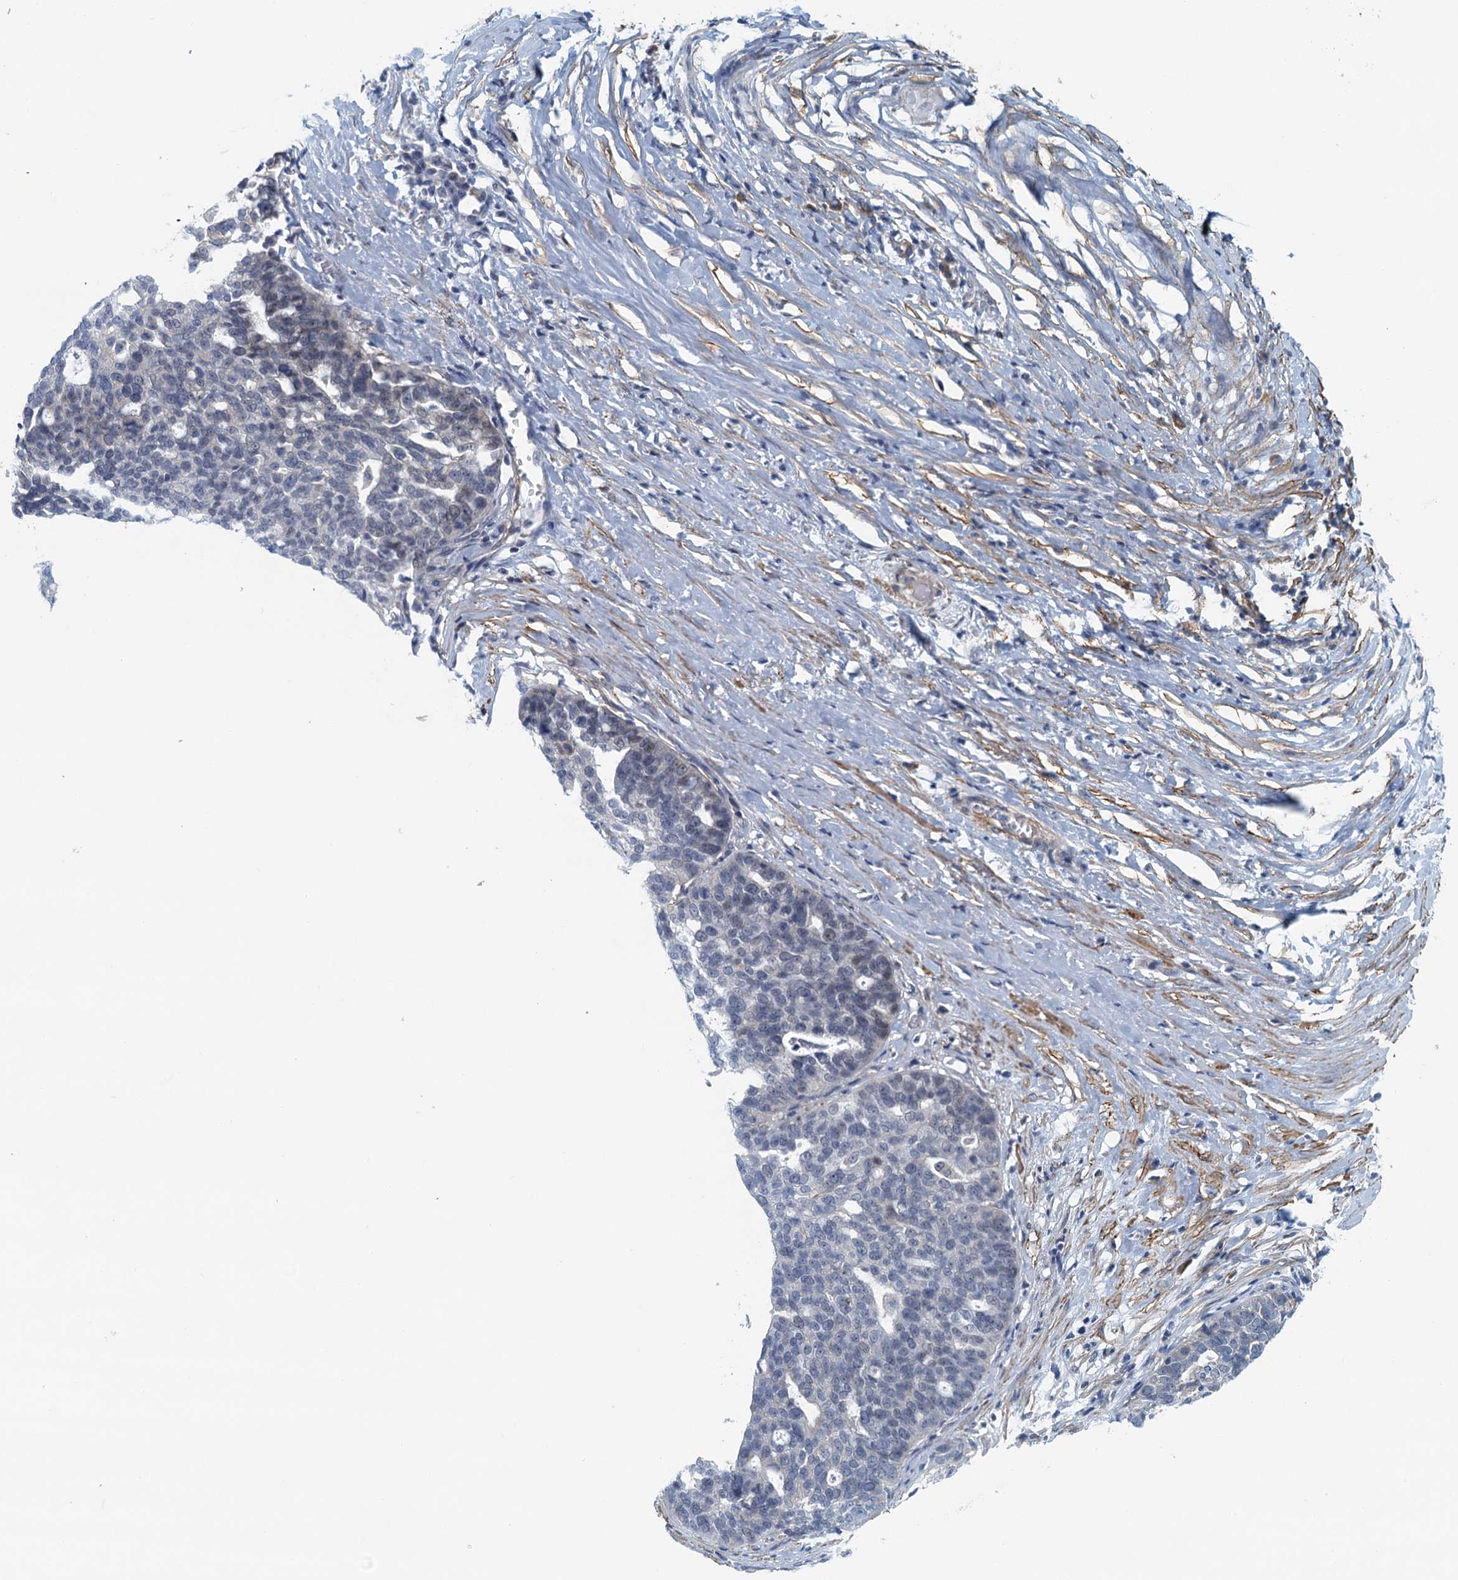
{"staining": {"intensity": "negative", "quantity": "none", "location": "none"}, "tissue": "ovarian cancer", "cell_type": "Tumor cells", "image_type": "cancer", "snomed": [{"axis": "morphology", "description": "Cystadenocarcinoma, serous, NOS"}, {"axis": "topography", "description": "Ovary"}], "caption": "Protein analysis of ovarian cancer exhibits no significant positivity in tumor cells. Nuclei are stained in blue.", "gene": "ALG2", "patient": {"sex": "female", "age": 59}}